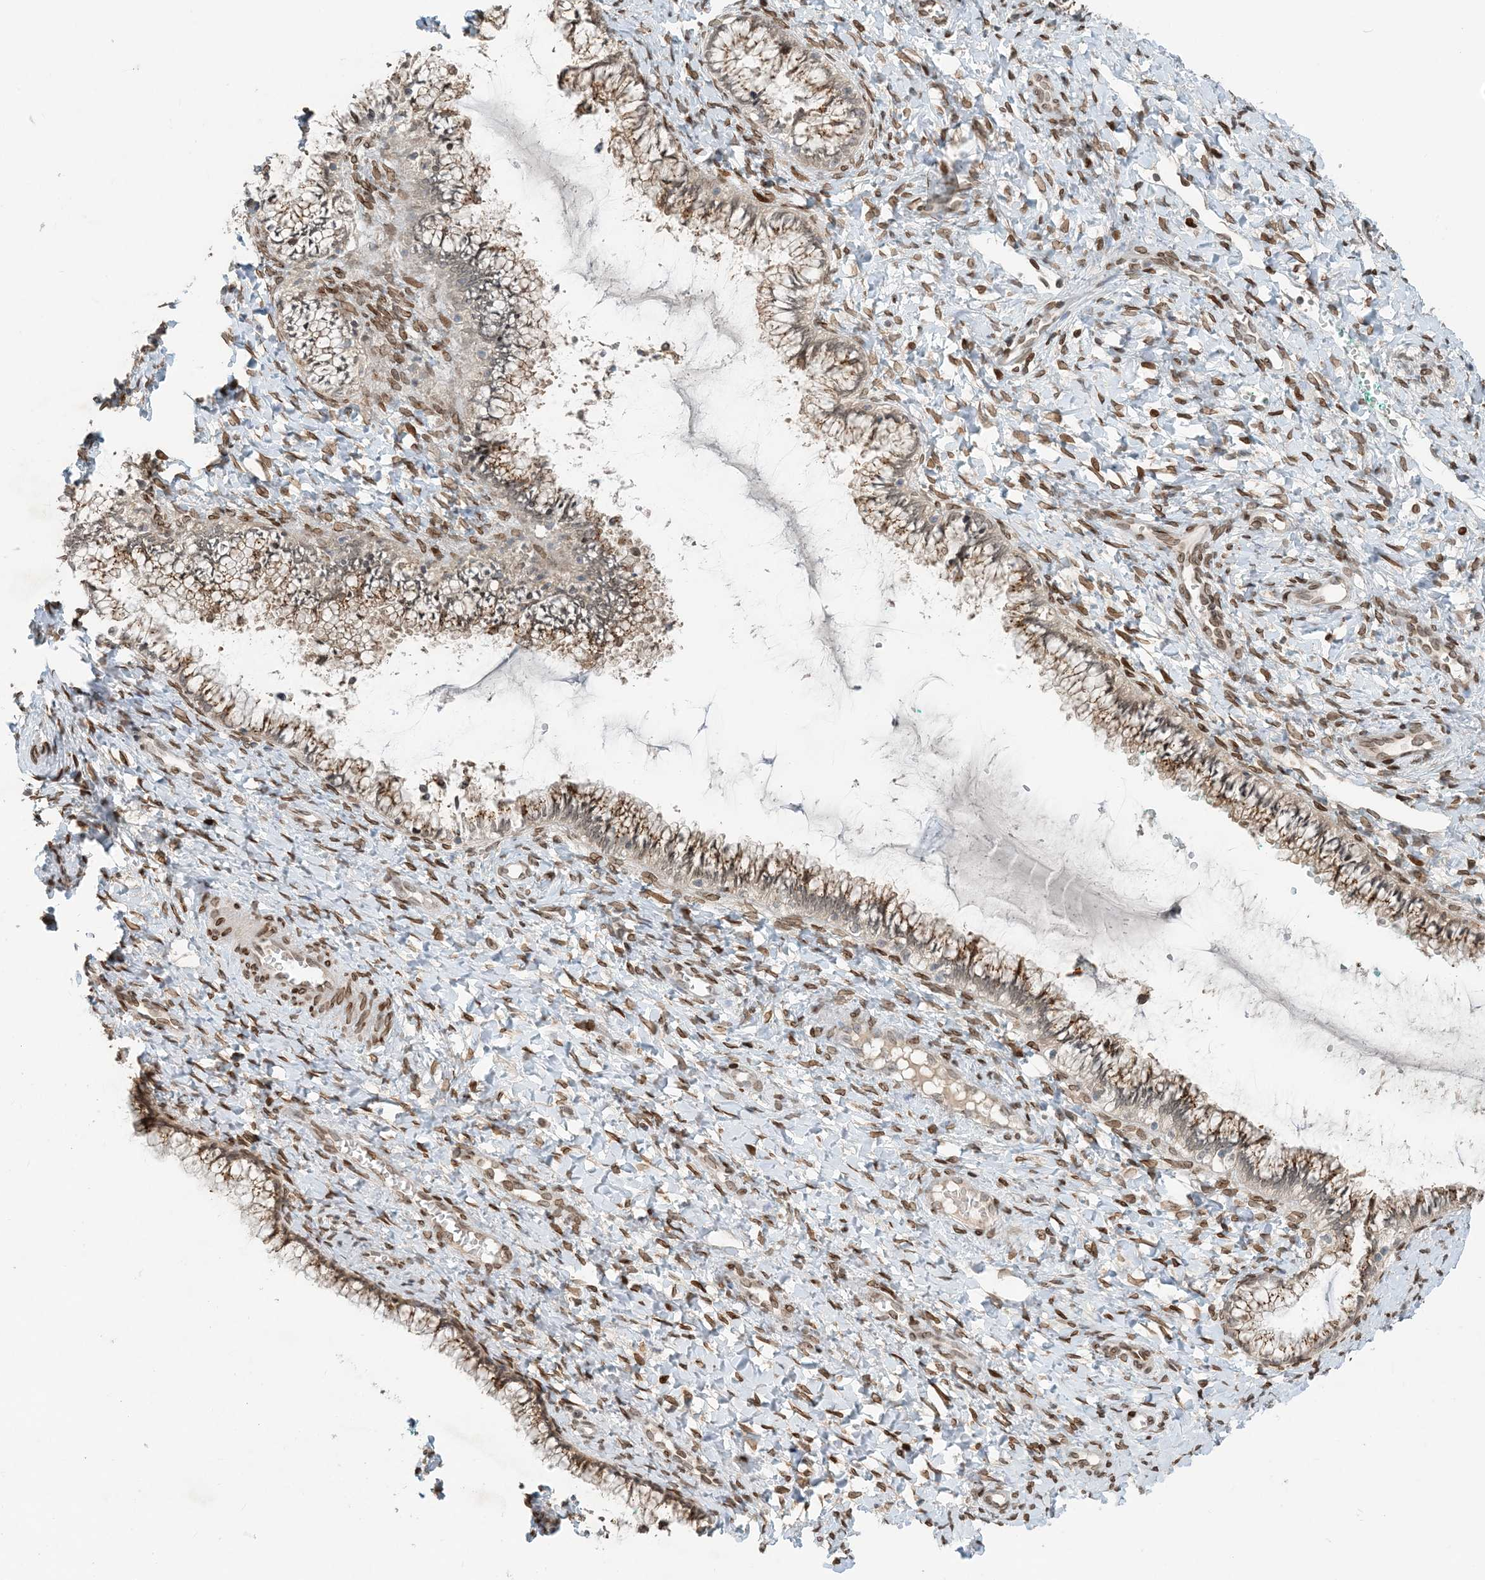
{"staining": {"intensity": "weak", "quantity": "25%-75%", "location": "cytoplasmic/membranous"}, "tissue": "cervix", "cell_type": "Glandular cells", "image_type": "normal", "snomed": [{"axis": "morphology", "description": "Normal tissue, NOS"}, {"axis": "morphology", "description": "Adenocarcinoma, NOS"}, {"axis": "topography", "description": "Cervix"}], "caption": "IHC of benign human cervix exhibits low levels of weak cytoplasmic/membranous positivity in approximately 25%-75% of glandular cells. (brown staining indicates protein expression, while blue staining denotes nuclei).", "gene": "SLC35A2", "patient": {"sex": "female", "age": 29}}